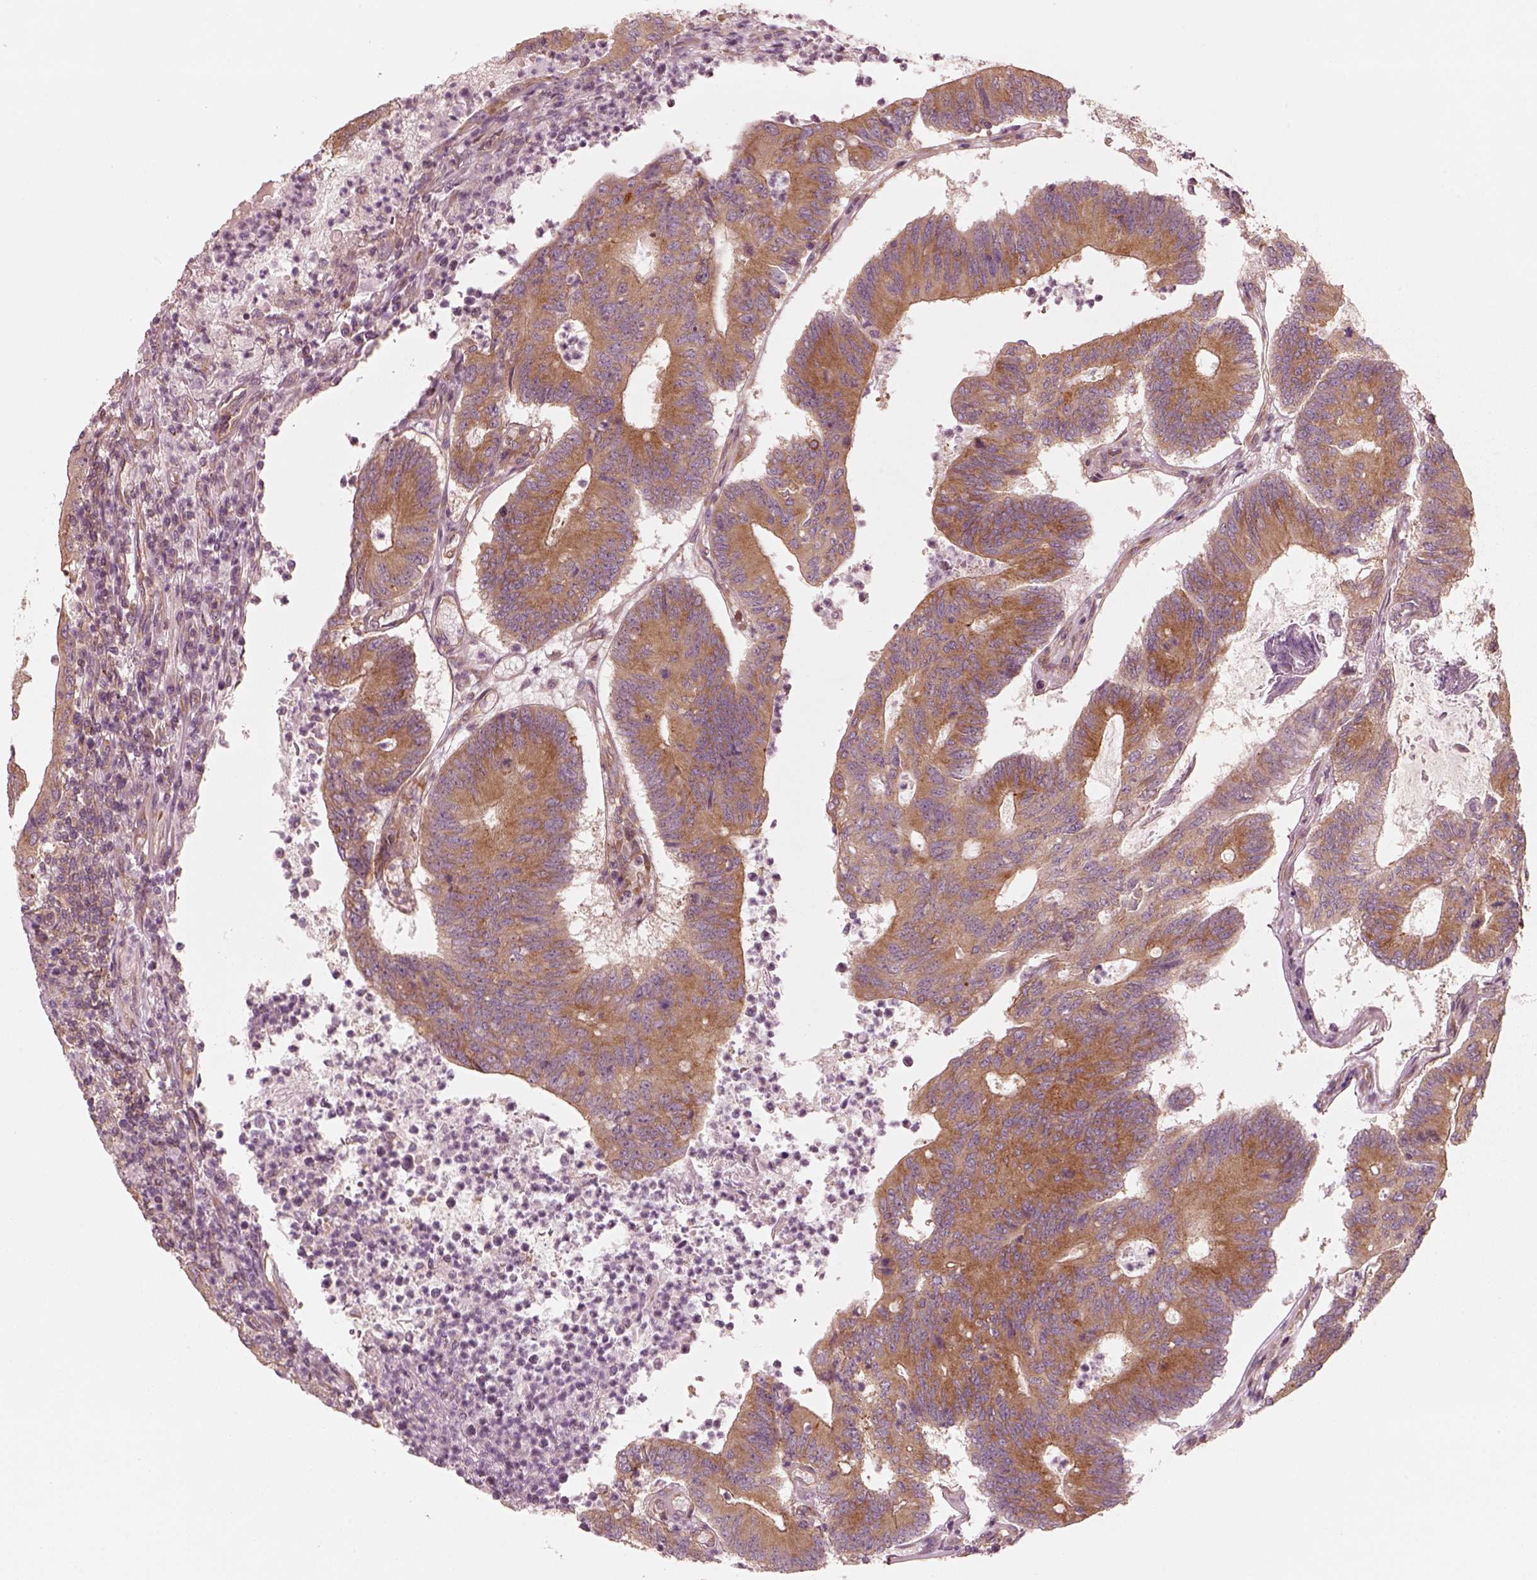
{"staining": {"intensity": "moderate", "quantity": ">75%", "location": "cytoplasmic/membranous"}, "tissue": "colorectal cancer", "cell_type": "Tumor cells", "image_type": "cancer", "snomed": [{"axis": "morphology", "description": "Adenocarcinoma, NOS"}, {"axis": "topography", "description": "Colon"}], "caption": "The immunohistochemical stain shows moderate cytoplasmic/membranous positivity in tumor cells of colorectal cancer (adenocarcinoma) tissue. The staining was performed using DAB (3,3'-diaminobenzidine) to visualize the protein expression in brown, while the nuclei were stained in blue with hematoxylin (Magnification: 20x).", "gene": "CNOT2", "patient": {"sex": "female", "age": 70}}